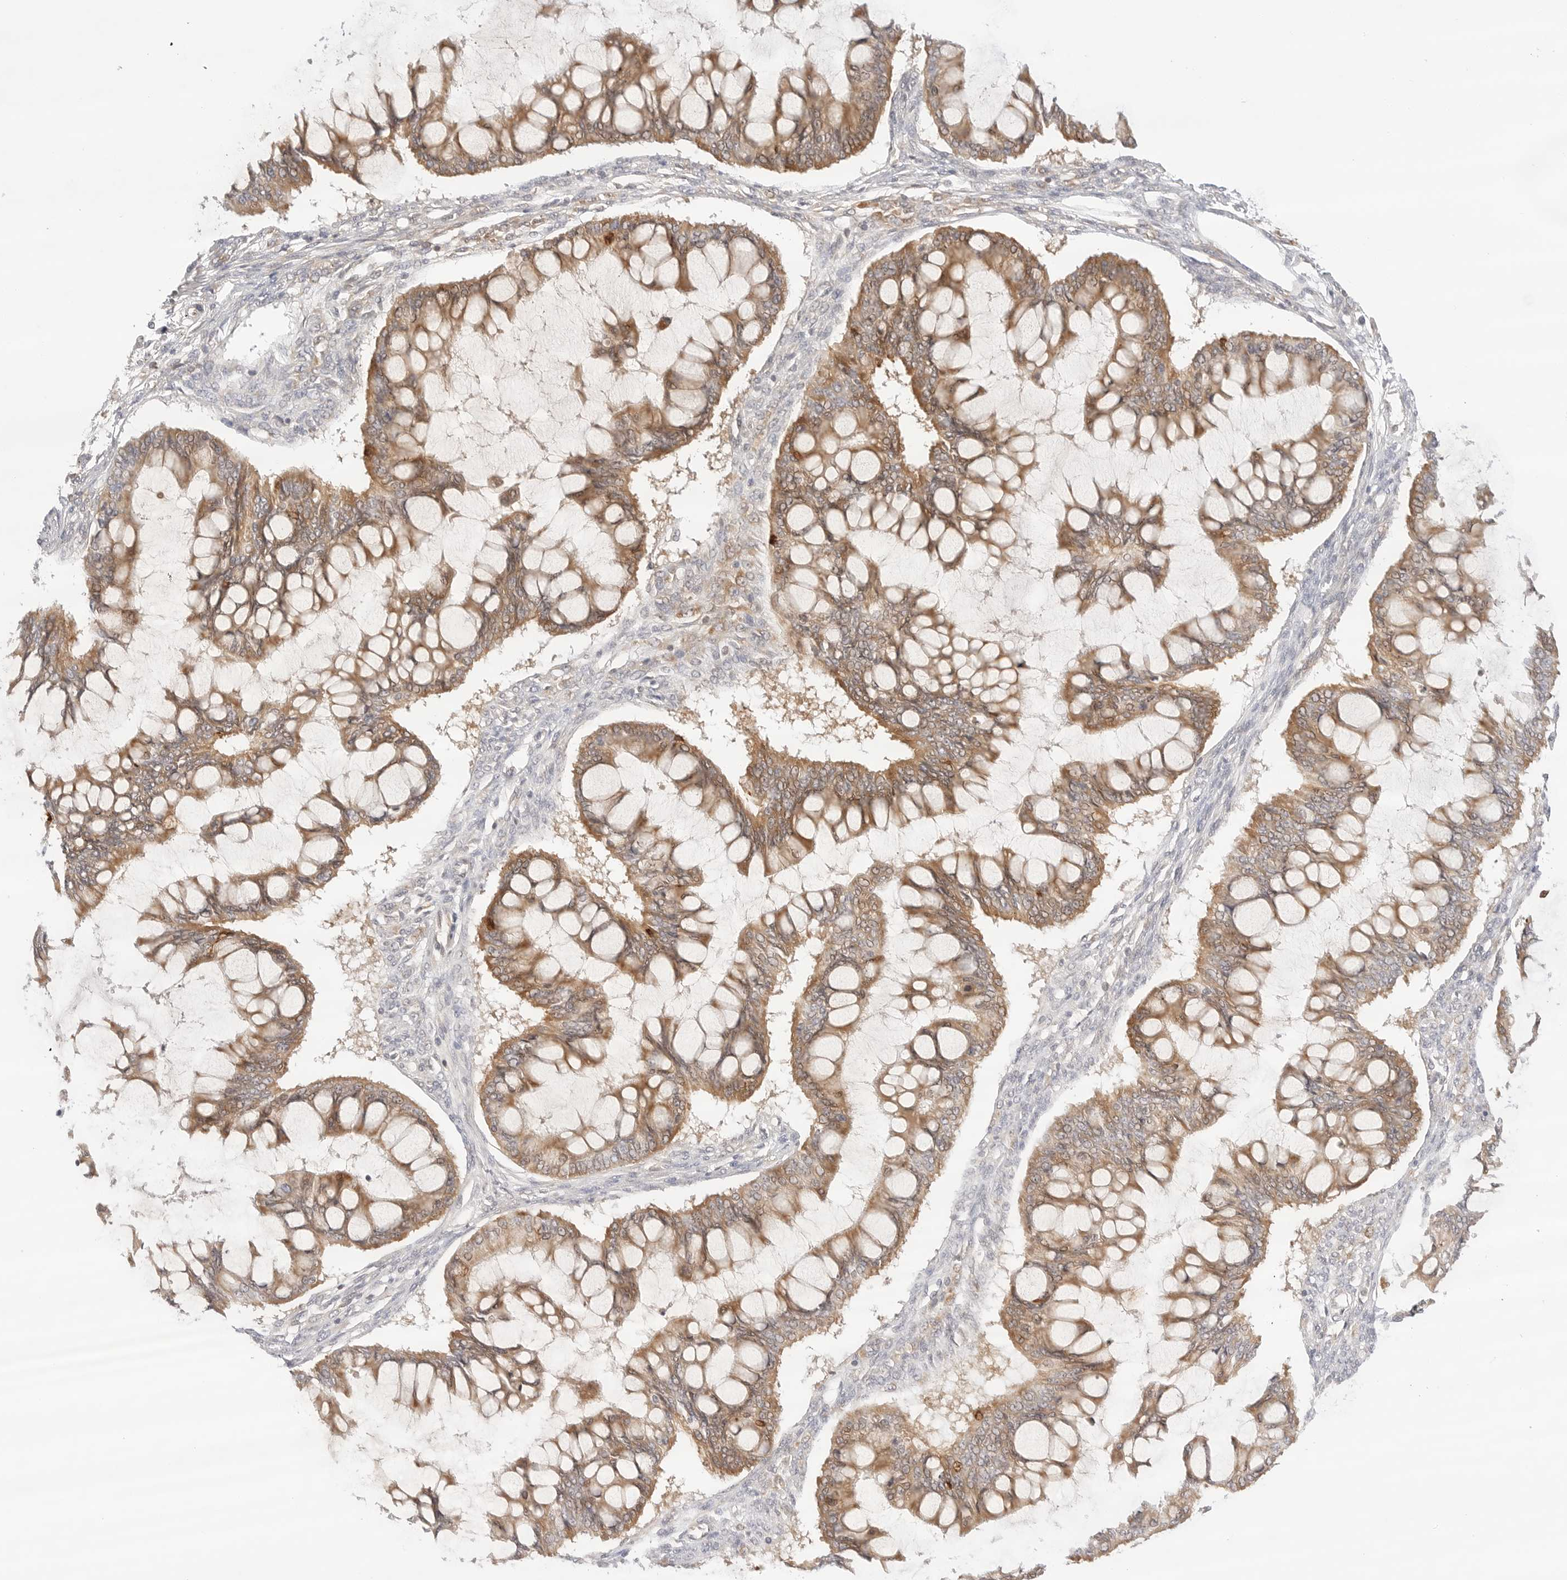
{"staining": {"intensity": "moderate", "quantity": ">75%", "location": "cytoplasmic/membranous"}, "tissue": "ovarian cancer", "cell_type": "Tumor cells", "image_type": "cancer", "snomed": [{"axis": "morphology", "description": "Cystadenocarcinoma, mucinous, NOS"}, {"axis": "topography", "description": "Ovary"}], "caption": "Immunohistochemistry (DAB (3,3'-diaminobenzidine)) staining of ovarian cancer demonstrates moderate cytoplasmic/membranous protein expression in approximately >75% of tumor cells.", "gene": "ERO1B", "patient": {"sex": "female", "age": 73}}